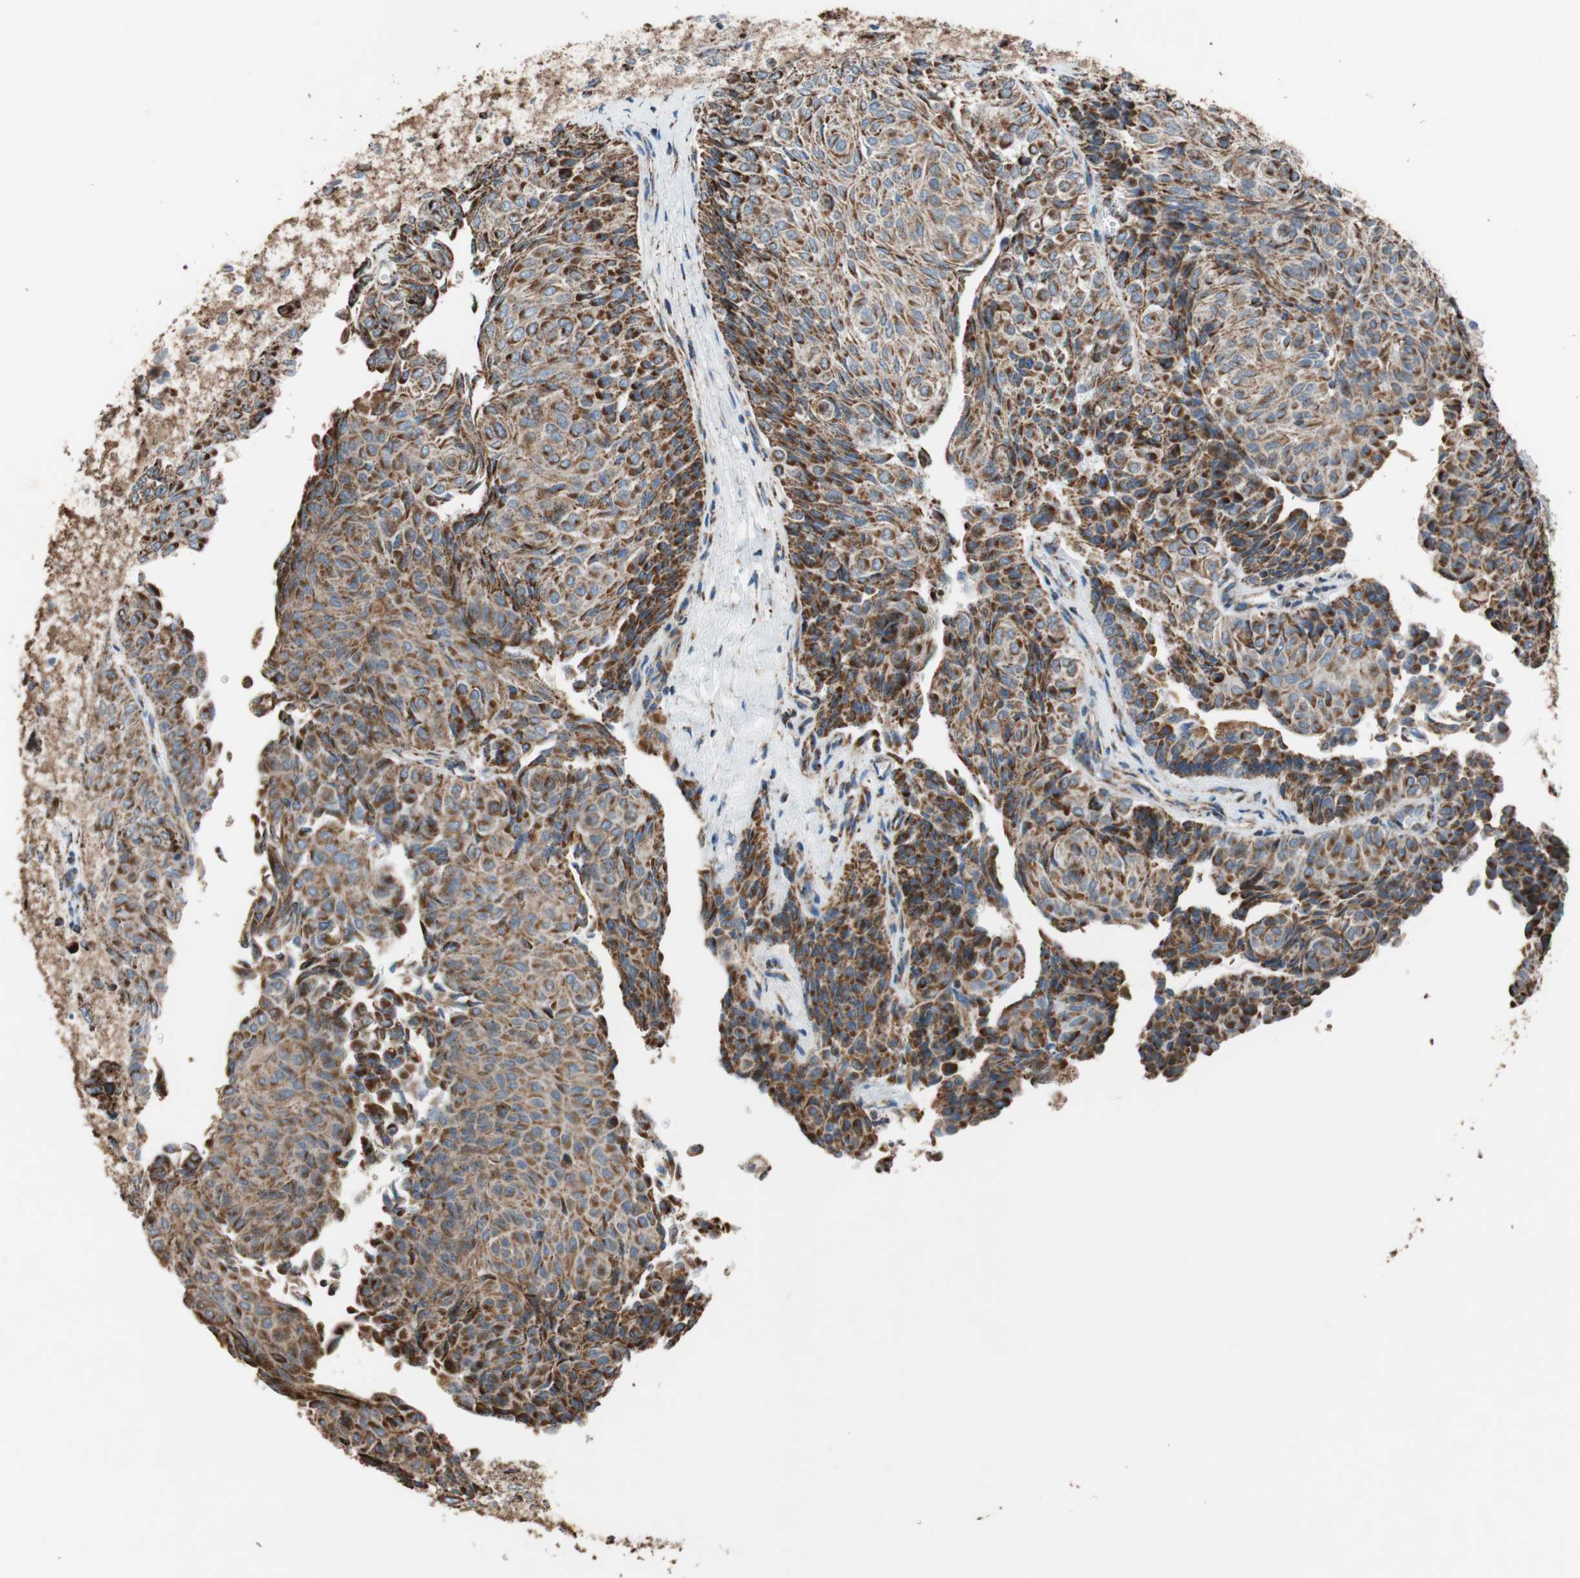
{"staining": {"intensity": "strong", "quantity": ">75%", "location": "cytoplasmic/membranous"}, "tissue": "urothelial cancer", "cell_type": "Tumor cells", "image_type": "cancer", "snomed": [{"axis": "morphology", "description": "Urothelial carcinoma, Low grade"}, {"axis": "topography", "description": "Urinary bladder"}], "caption": "IHC of urothelial cancer demonstrates high levels of strong cytoplasmic/membranous staining in approximately >75% of tumor cells.", "gene": "PCSK4", "patient": {"sex": "male", "age": 78}}